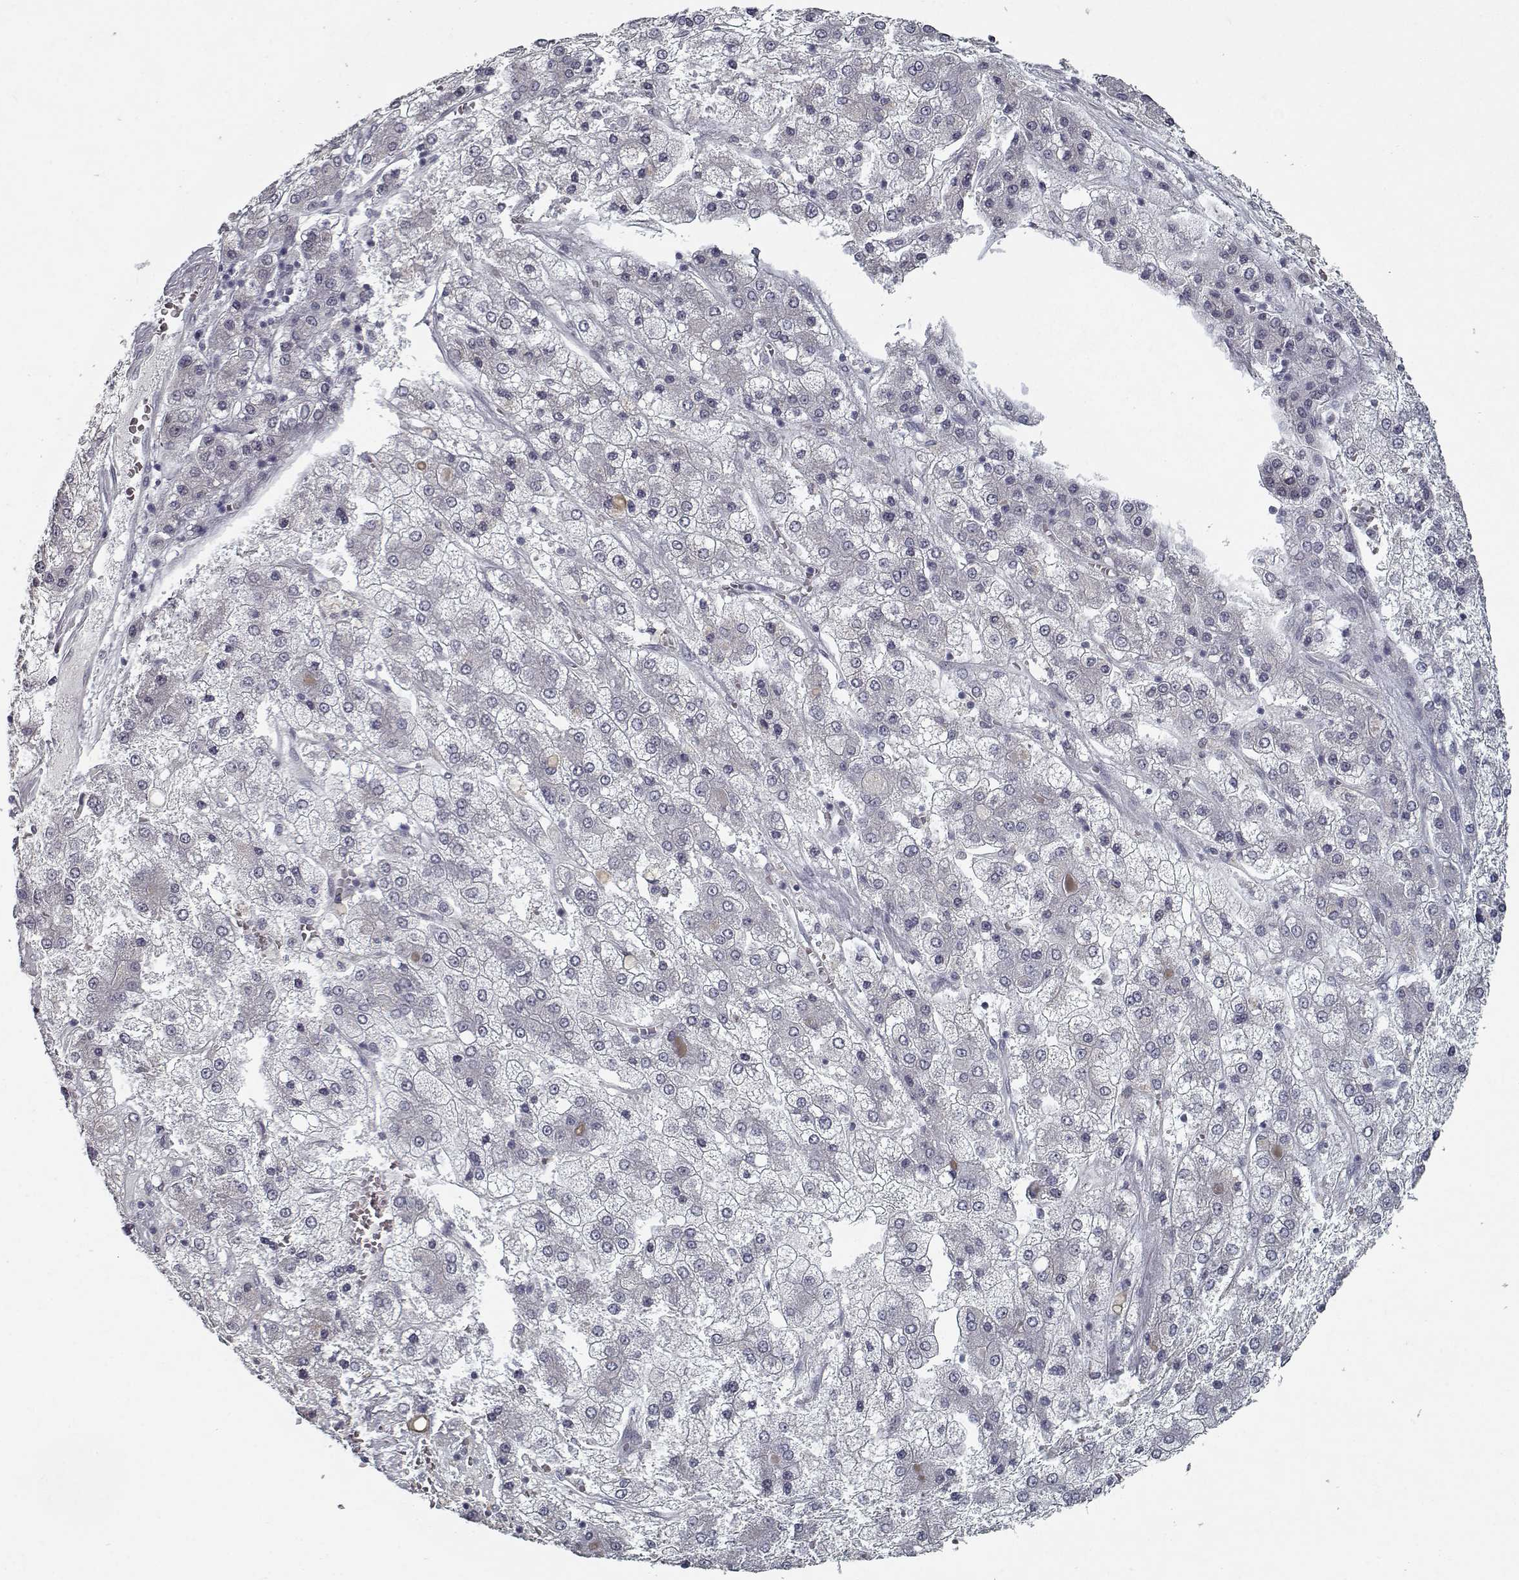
{"staining": {"intensity": "negative", "quantity": "none", "location": "none"}, "tissue": "liver cancer", "cell_type": "Tumor cells", "image_type": "cancer", "snomed": [{"axis": "morphology", "description": "Carcinoma, Hepatocellular, NOS"}, {"axis": "topography", "description": "Liver"}], "caption": "IHC image of human liver cancer (hepatocellular carcinoma) stained for a protein (brown), which demonstrates no expression in tumor cells.", "gene": "GAD2", "patient": {"sex": "male", "age": 73}}